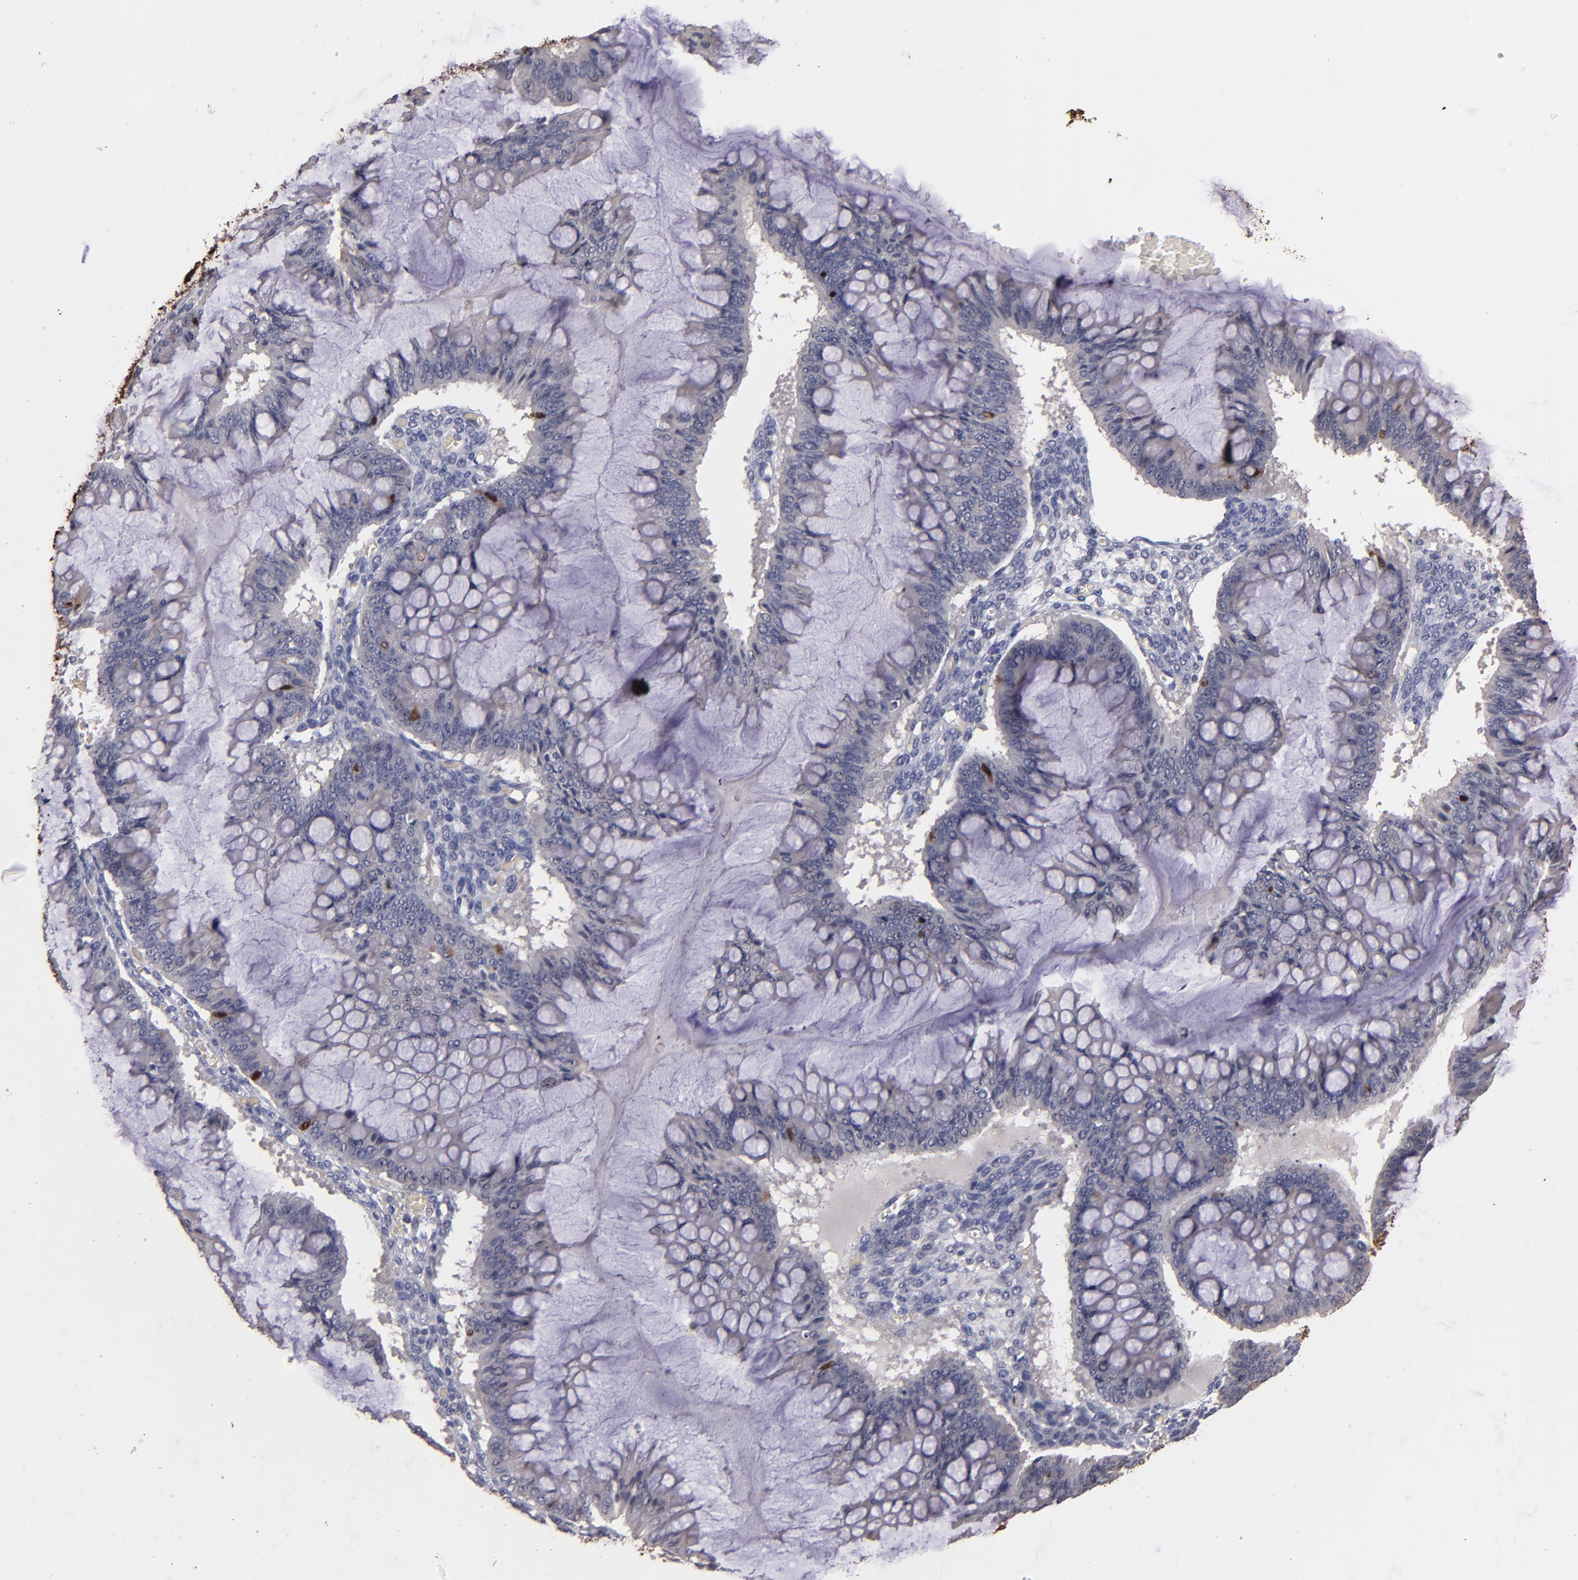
{"staining": {"intensity": "moderate", "quantity": "<25%", "location": "cytoplasmic/membranous"}, "tissue": "ovarian cancer", "cell_type": "Tumor cells", "image_type": "cancer", "snomed": [{"axis": "morphology", "description": "Cystadenocarcinoma, mucinous, NOS"}, {"axis": "topography", "description": "Ovary"}], "caption": "Immunohistochemistry micrograph of neoplastic tissue: human ovarian cancer stained using IHC shows low levels of moderate protein expression localized specifically in the cytoplasmic/membranous of tumor cells, appearing as a cytoplasmic/membranous brown color.", "gene": "S100A1", "patient": {"sex": "female", "age": 73}}